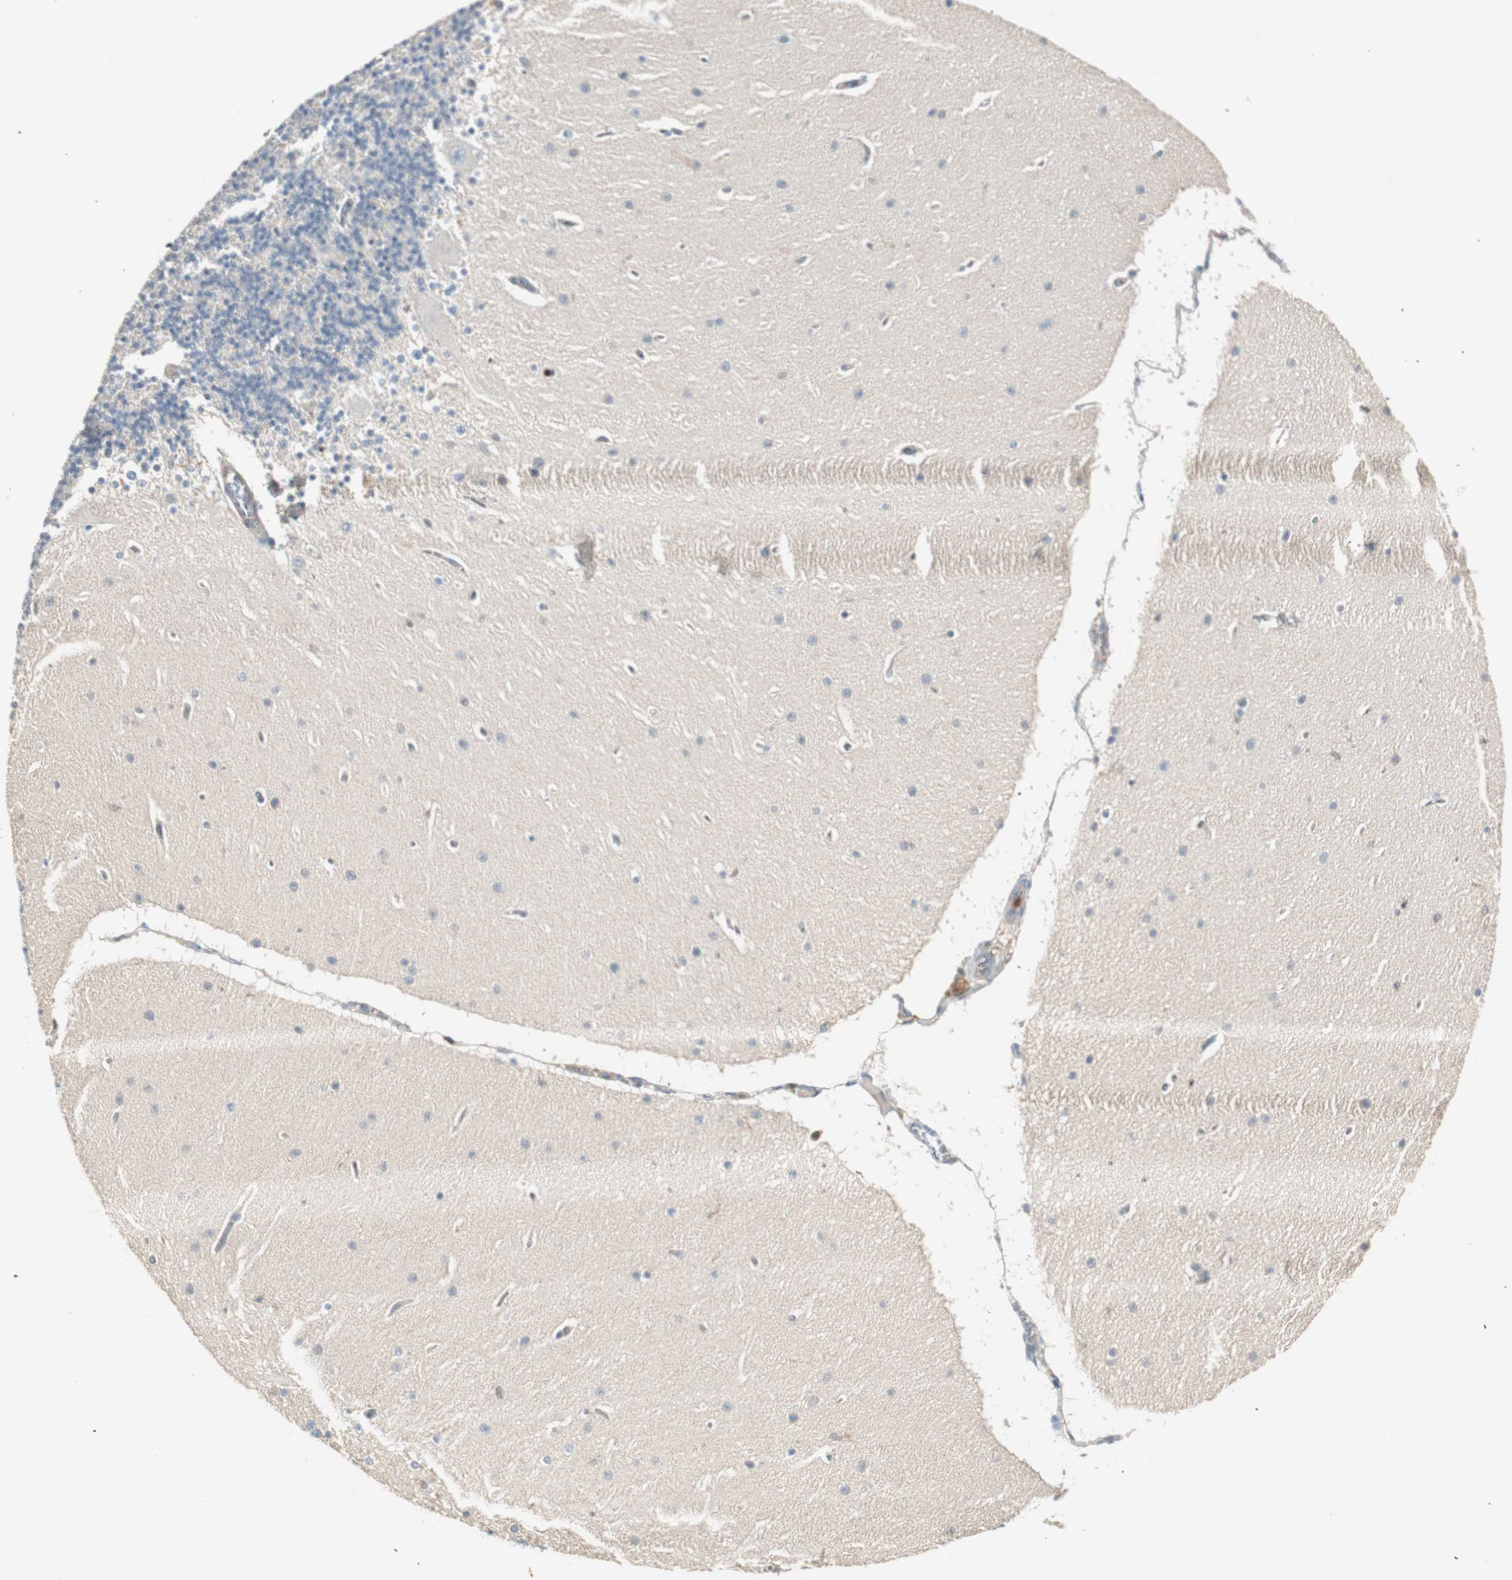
{"staining": {"intensity": "negative", "quantity": "none", "location": "none"}, "tissue": "cerebellum", "cell_type": "Cells in granular layer", "image_type": "normal", "snomed": [{"axis": "morphology", "description": "Normal tissue, NOS"}, {"axis": "topography", "description": "Cerebellum"}], "caption": "A high-resolution histopathology image shows IHC staining of unremarkable cerebellum, which shows no significant expression in cells in granular layer.", "gene": "CRLF3", "patient": {"sex": "female", "age": 54}}